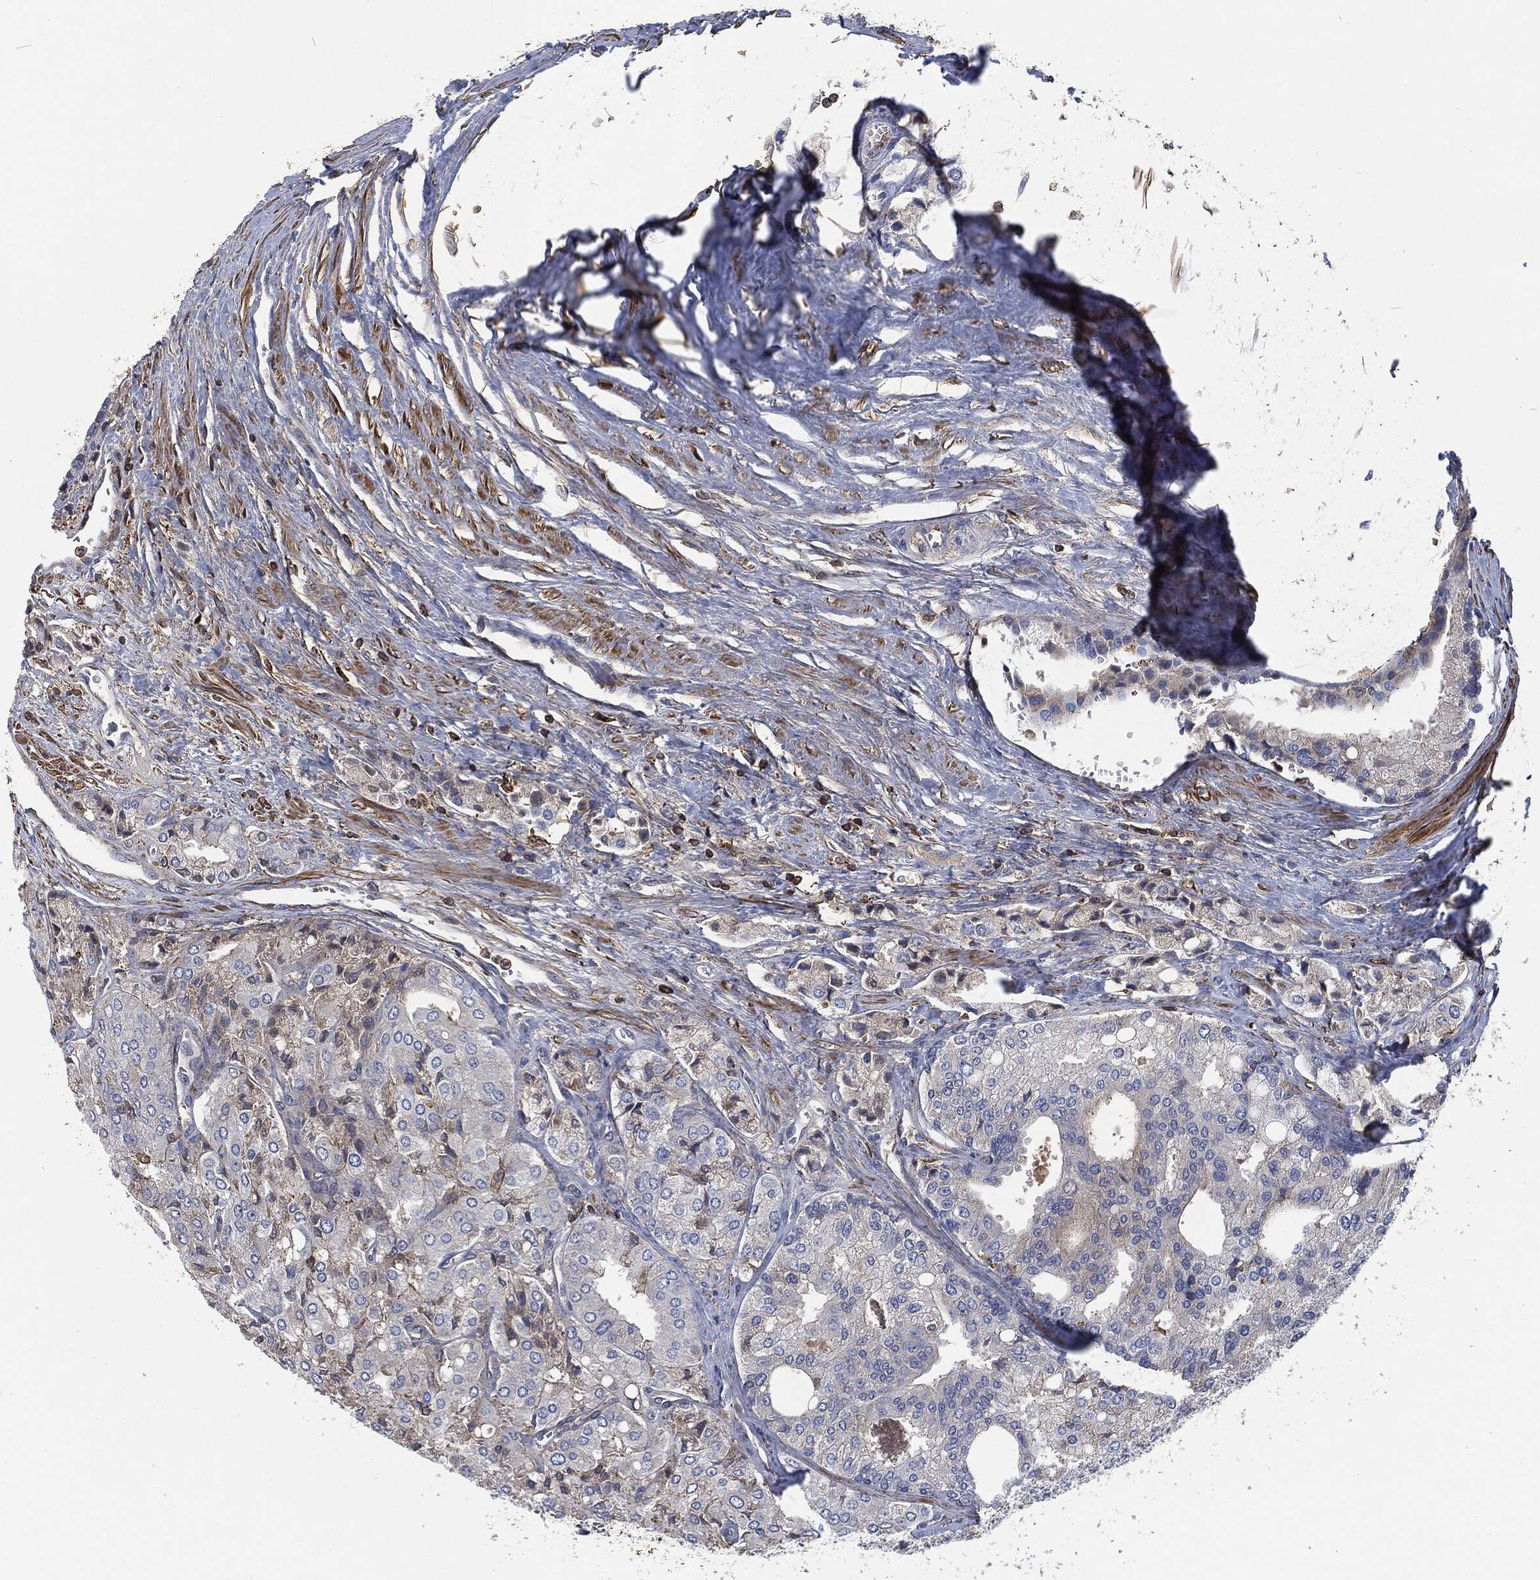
{"staining": {"intensity": "negative", "quantity": "none", "location": "none"}, "tissue": "prostate cancer", "cell_type": "Tumor cells", "image_type": "cancer", "snomed": [{"axis": "morphology", "description": "Adenocarcinoma, NOS"}, {"axis": "topography", "description": "Prostate and seminal vesicle, NOS"}, {"axis": "topography", "description": "Prostate"}], "caption": "Tumor cells are negative for brown protein staining in prostate cancer. (IHC, brightfield microscopy, high magnification).", "gene": "LGALS9", "patient": {"sex": "male", "age": 67}}